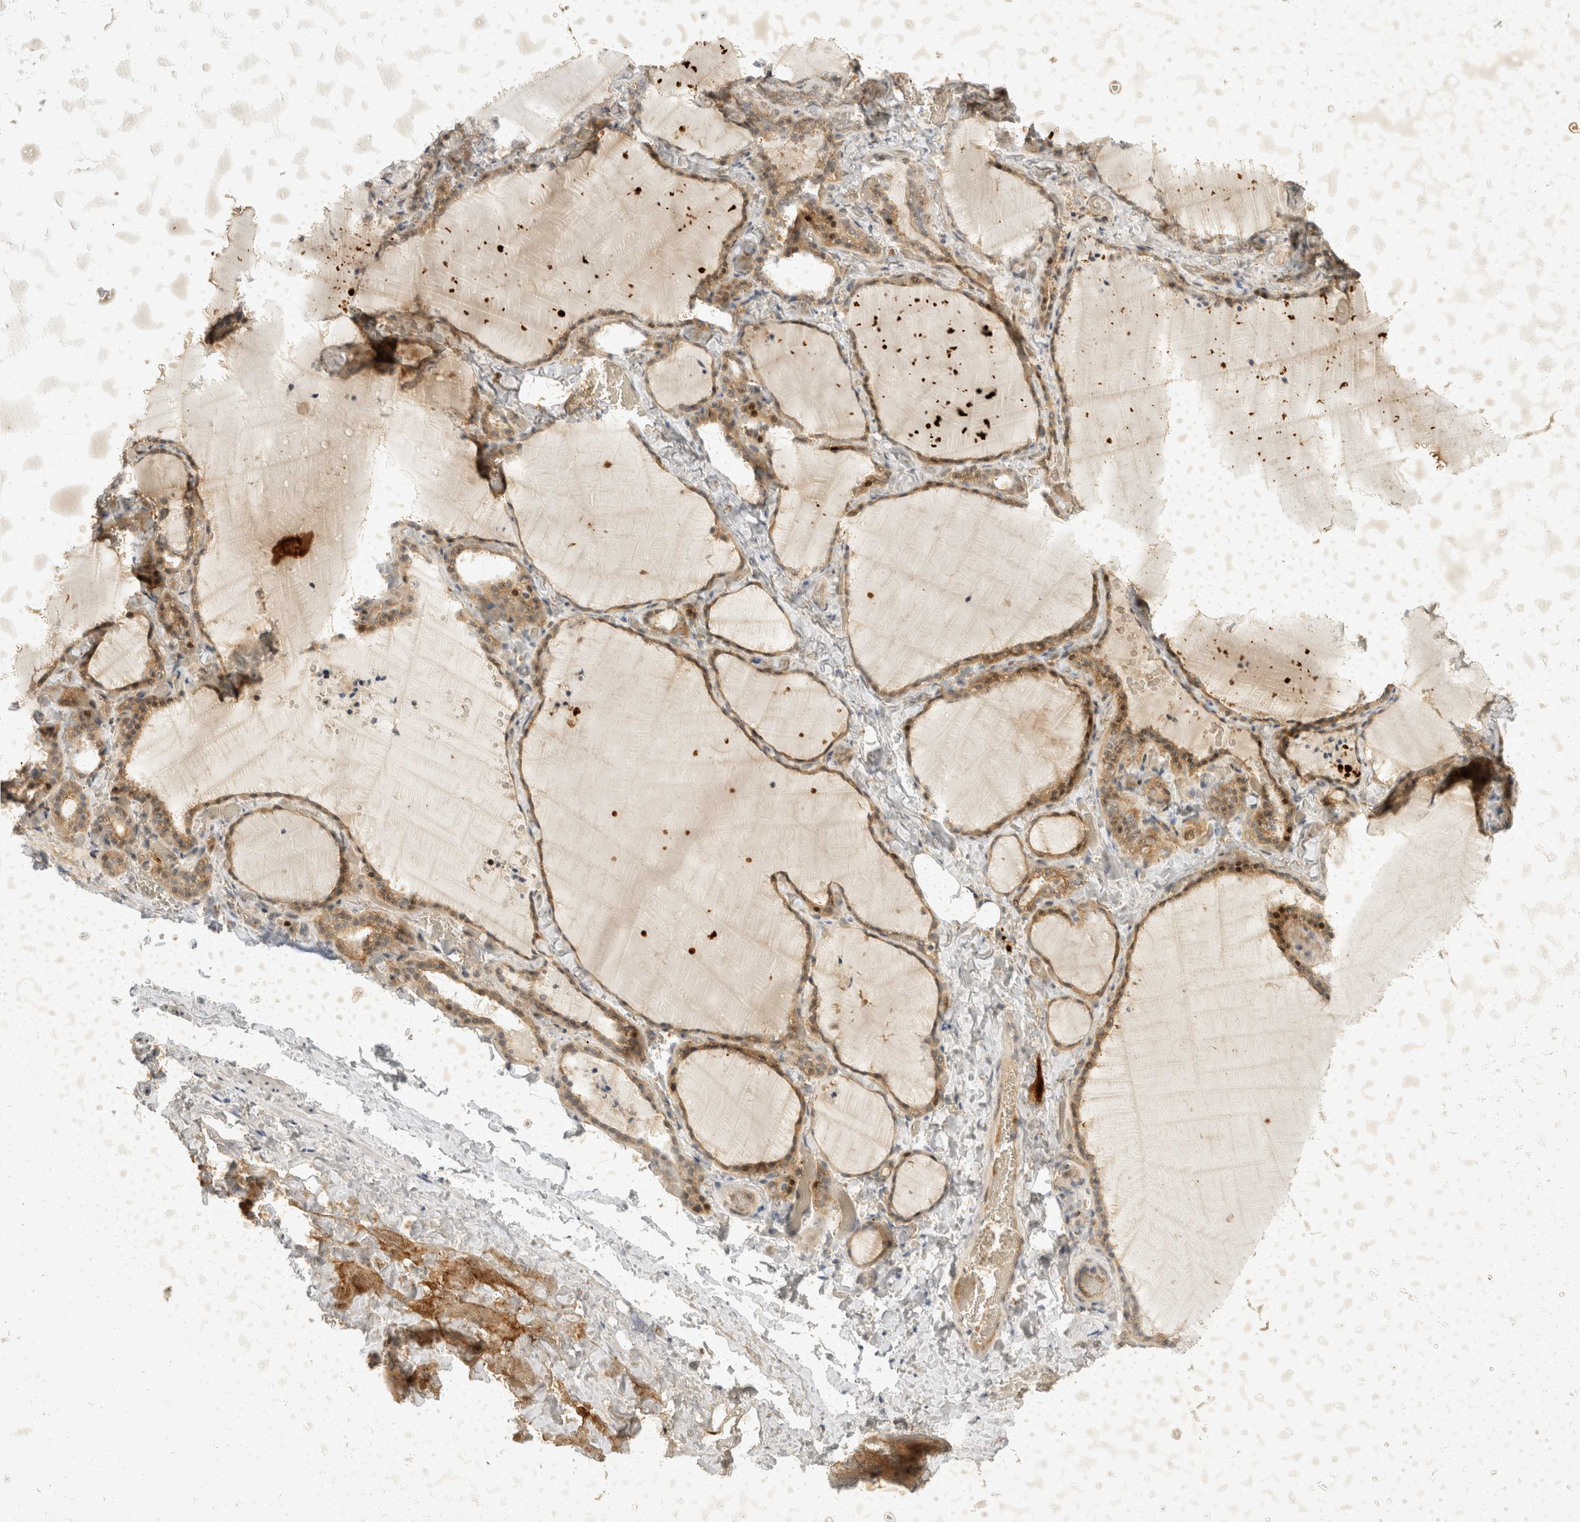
{"staining": {"intensity": "moderate", "quantity": ">75%", "location": "cytoplasmic/membranous,nuclear"}, "tissue": "thyroid gland", "cell_type": "Glandular cells", "image_type": "normal", "snomed": [{"axis": "morphology", "description": "Normal tissue, NOS"}, {"axis": "topography", "description": "Thyroid gland"}], "caption": "Immunohistochemistry of unremarkable human thyroid gland exhibits medium levels of moderate cytoplasmic/membranous,nuclear staining in approximately >75% of glandular cells. (Stains: DAB (3,3'-diaminobenzidine) in brown, nuclei in blue, Microscopy: brightfield microscopy at high magnification).", "gene": "TOM1L2", "patient": {"sex": "female", "age": 22}}